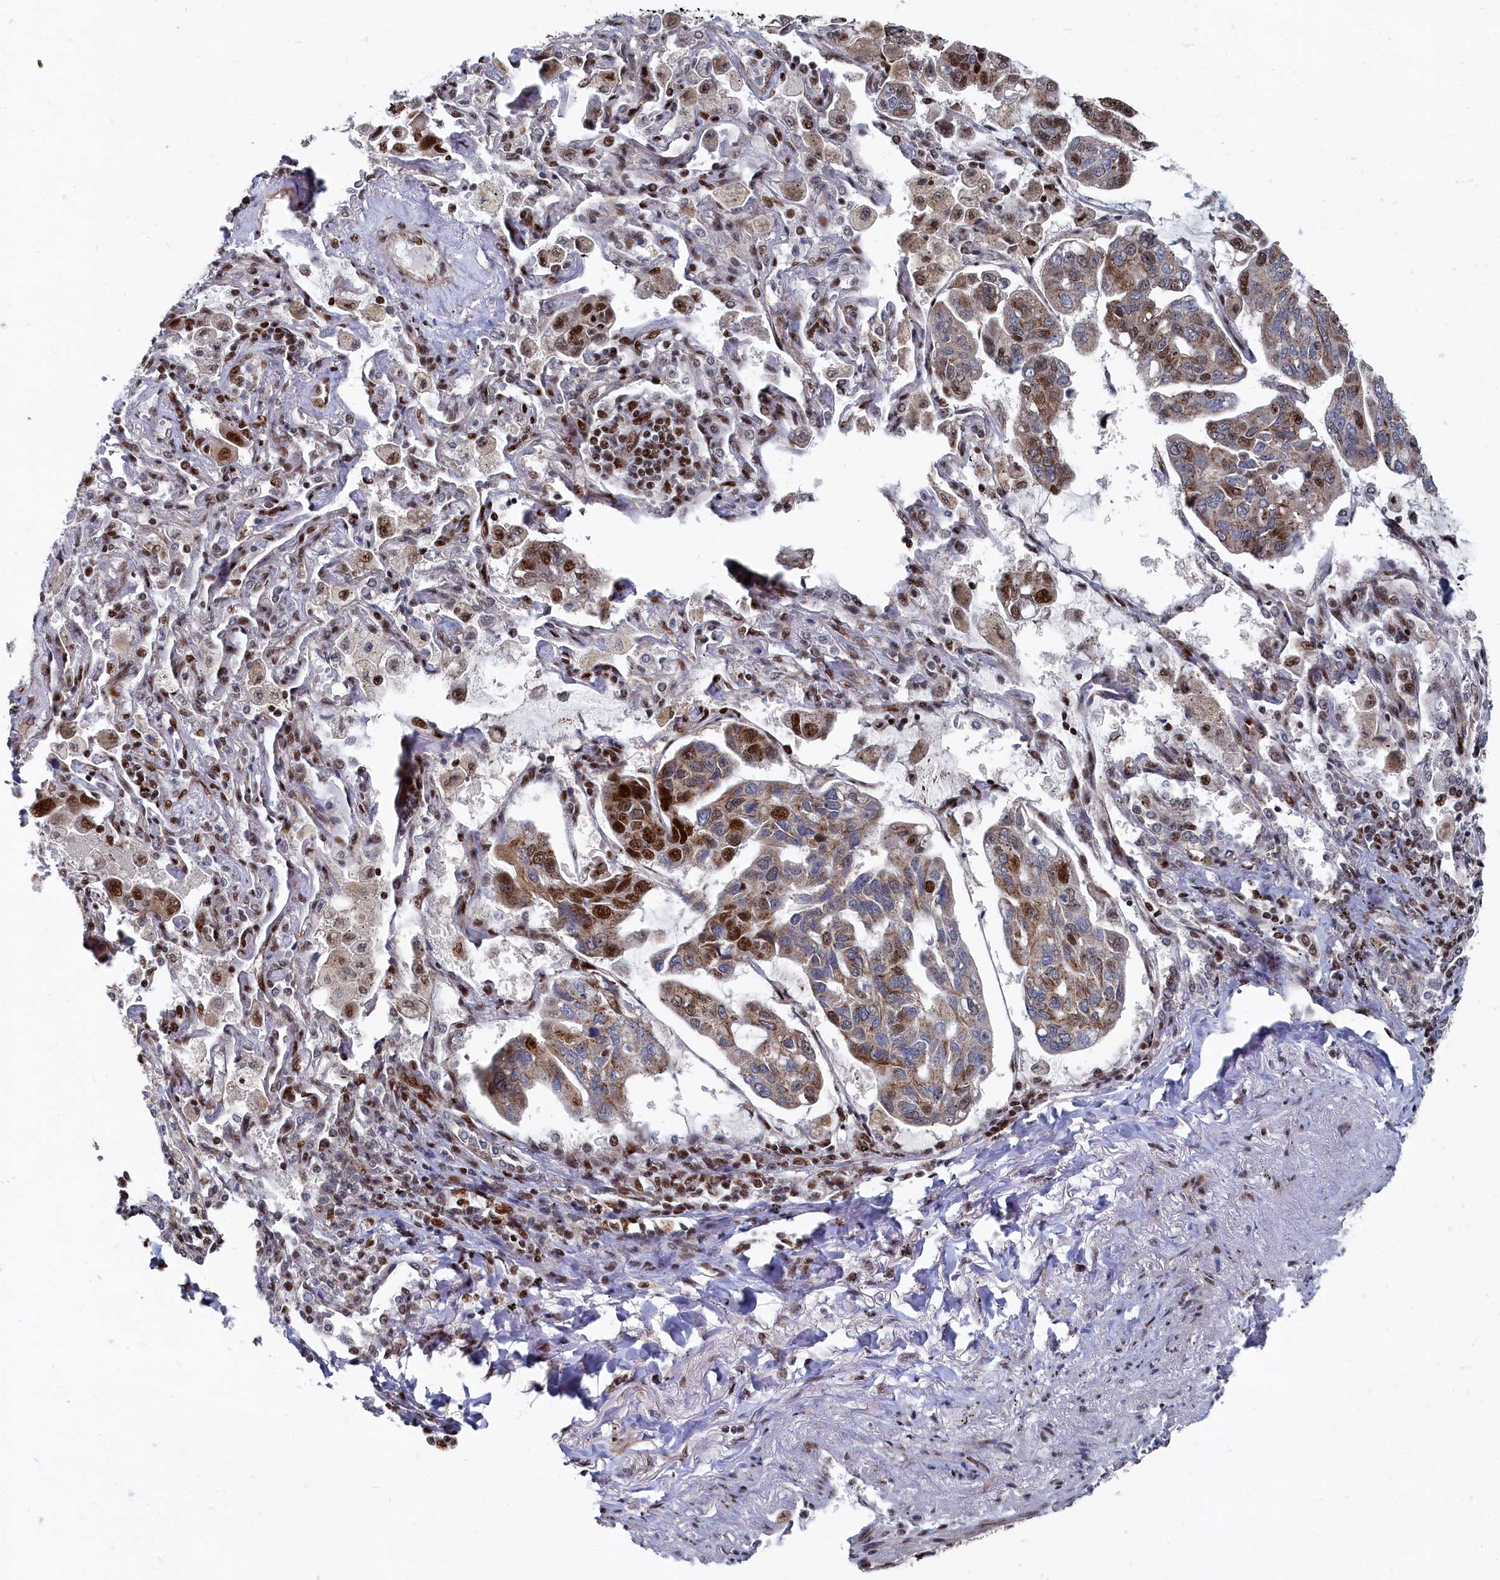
{"staining": {"intensity": "strong", "quantity": ">75%", "location": "nuclear"}, "tissue": "lung cancer", "cell_type": "Tumor cells", "image_type": "cancer", "snomed": [{"axis": "morphology", "description": "Adenocarcinoma, NOS"}, {"axis": "topography", "description": "Lung"}], "caption": "Immunohistochemistry (IHC) (DAB) staining of human adenocarcinoma (lung) exhibits strong nuclear protein staining in about >75% of tumor cells.", "gene": "BUB3", "patient": {"sex": "male", "age": 64}}